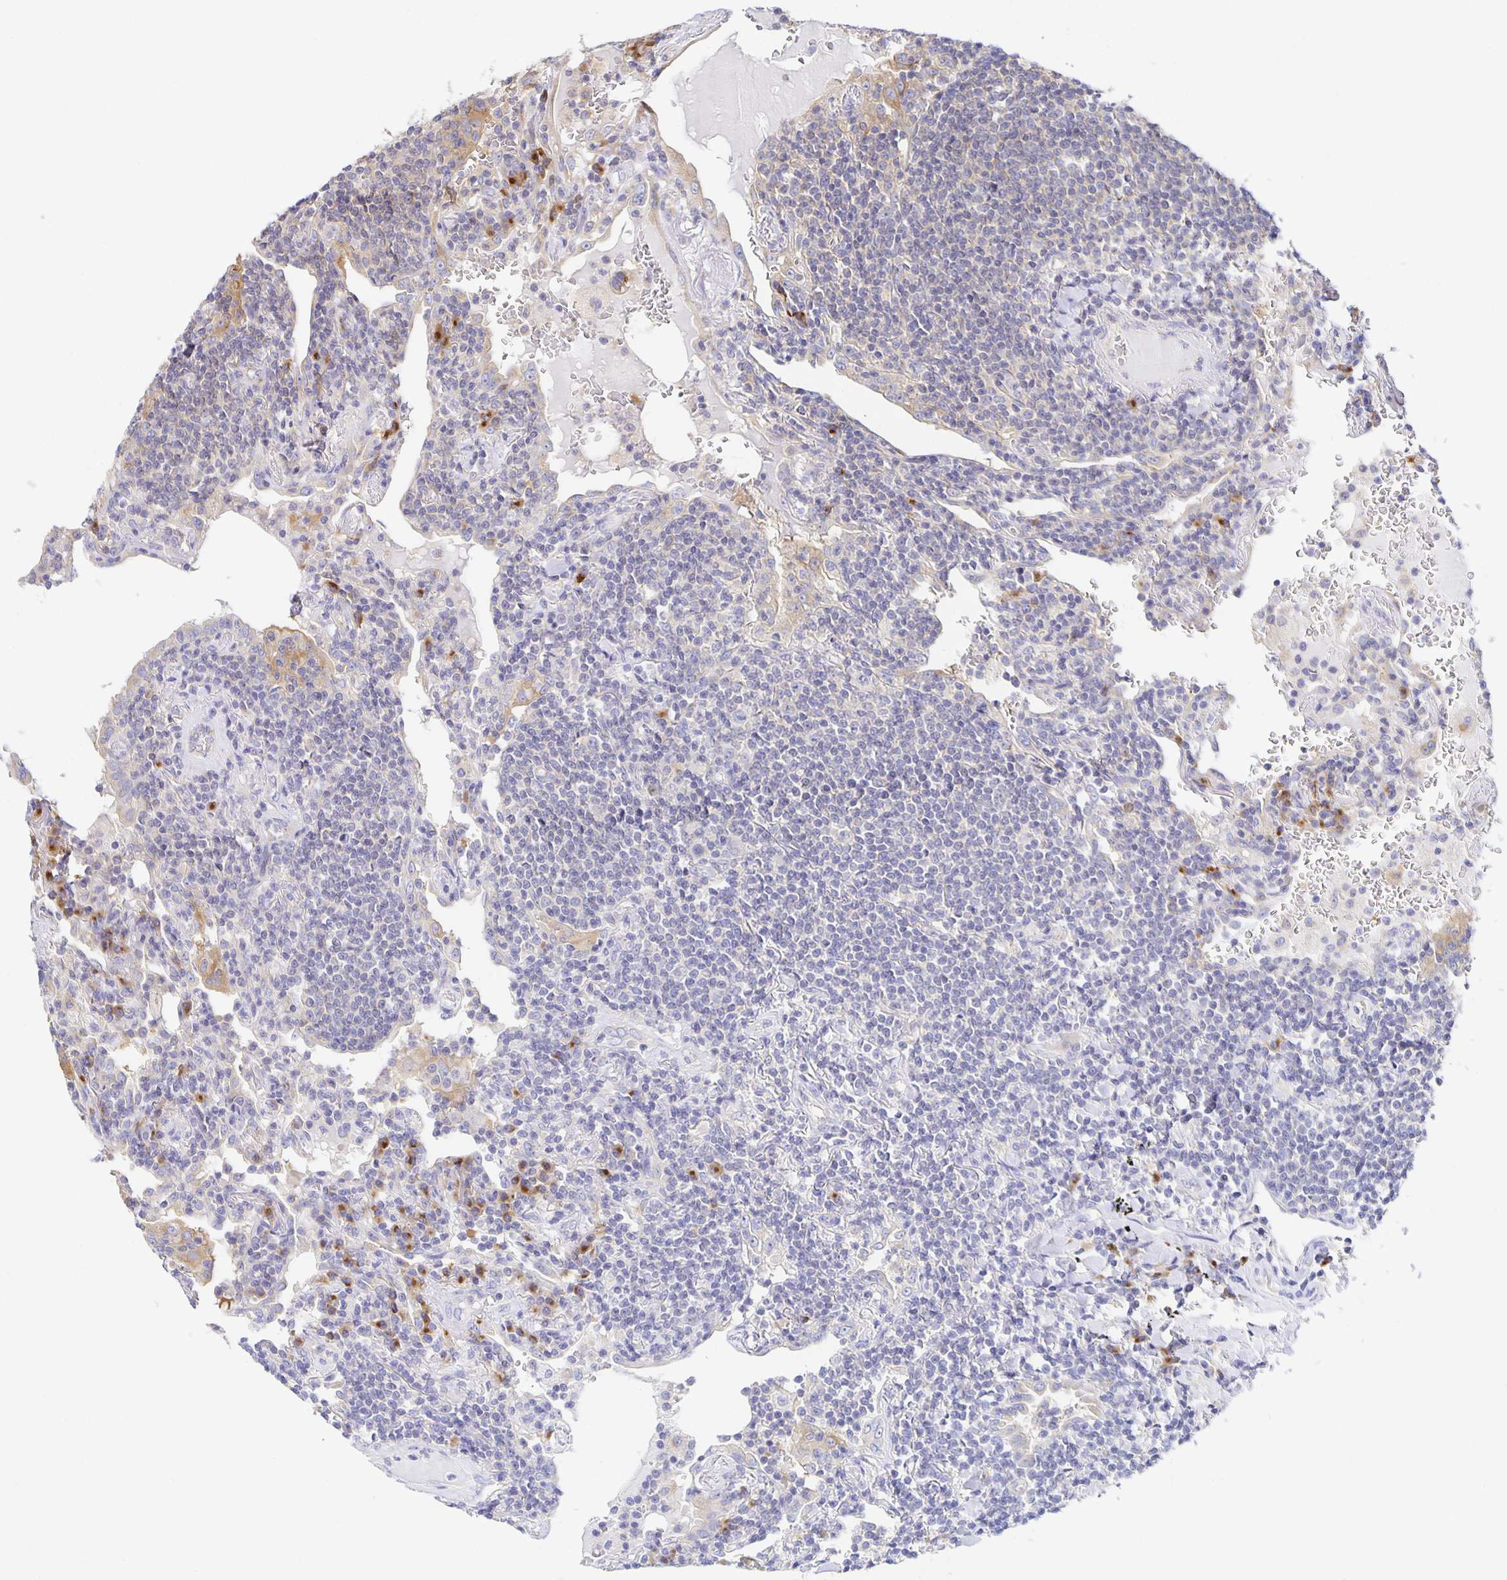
{"staining": {"intensity": "negative", "quantity": "none", "location": "none"}, "tissue": "lymphoma", "cell_type": "Tumor cells", "image_type": "cancer", "snomed": [{"axis": "morphology", "description": "Malignant lymphoma, non-Hodgkin's type, Low grade"}, {"axis": "topography", "description": "Lung"}], "caption": "Tumor cells show no significant expression in lymphoma.", "gene": "USO1", "patient": {"sex": "female", "age": 71}}